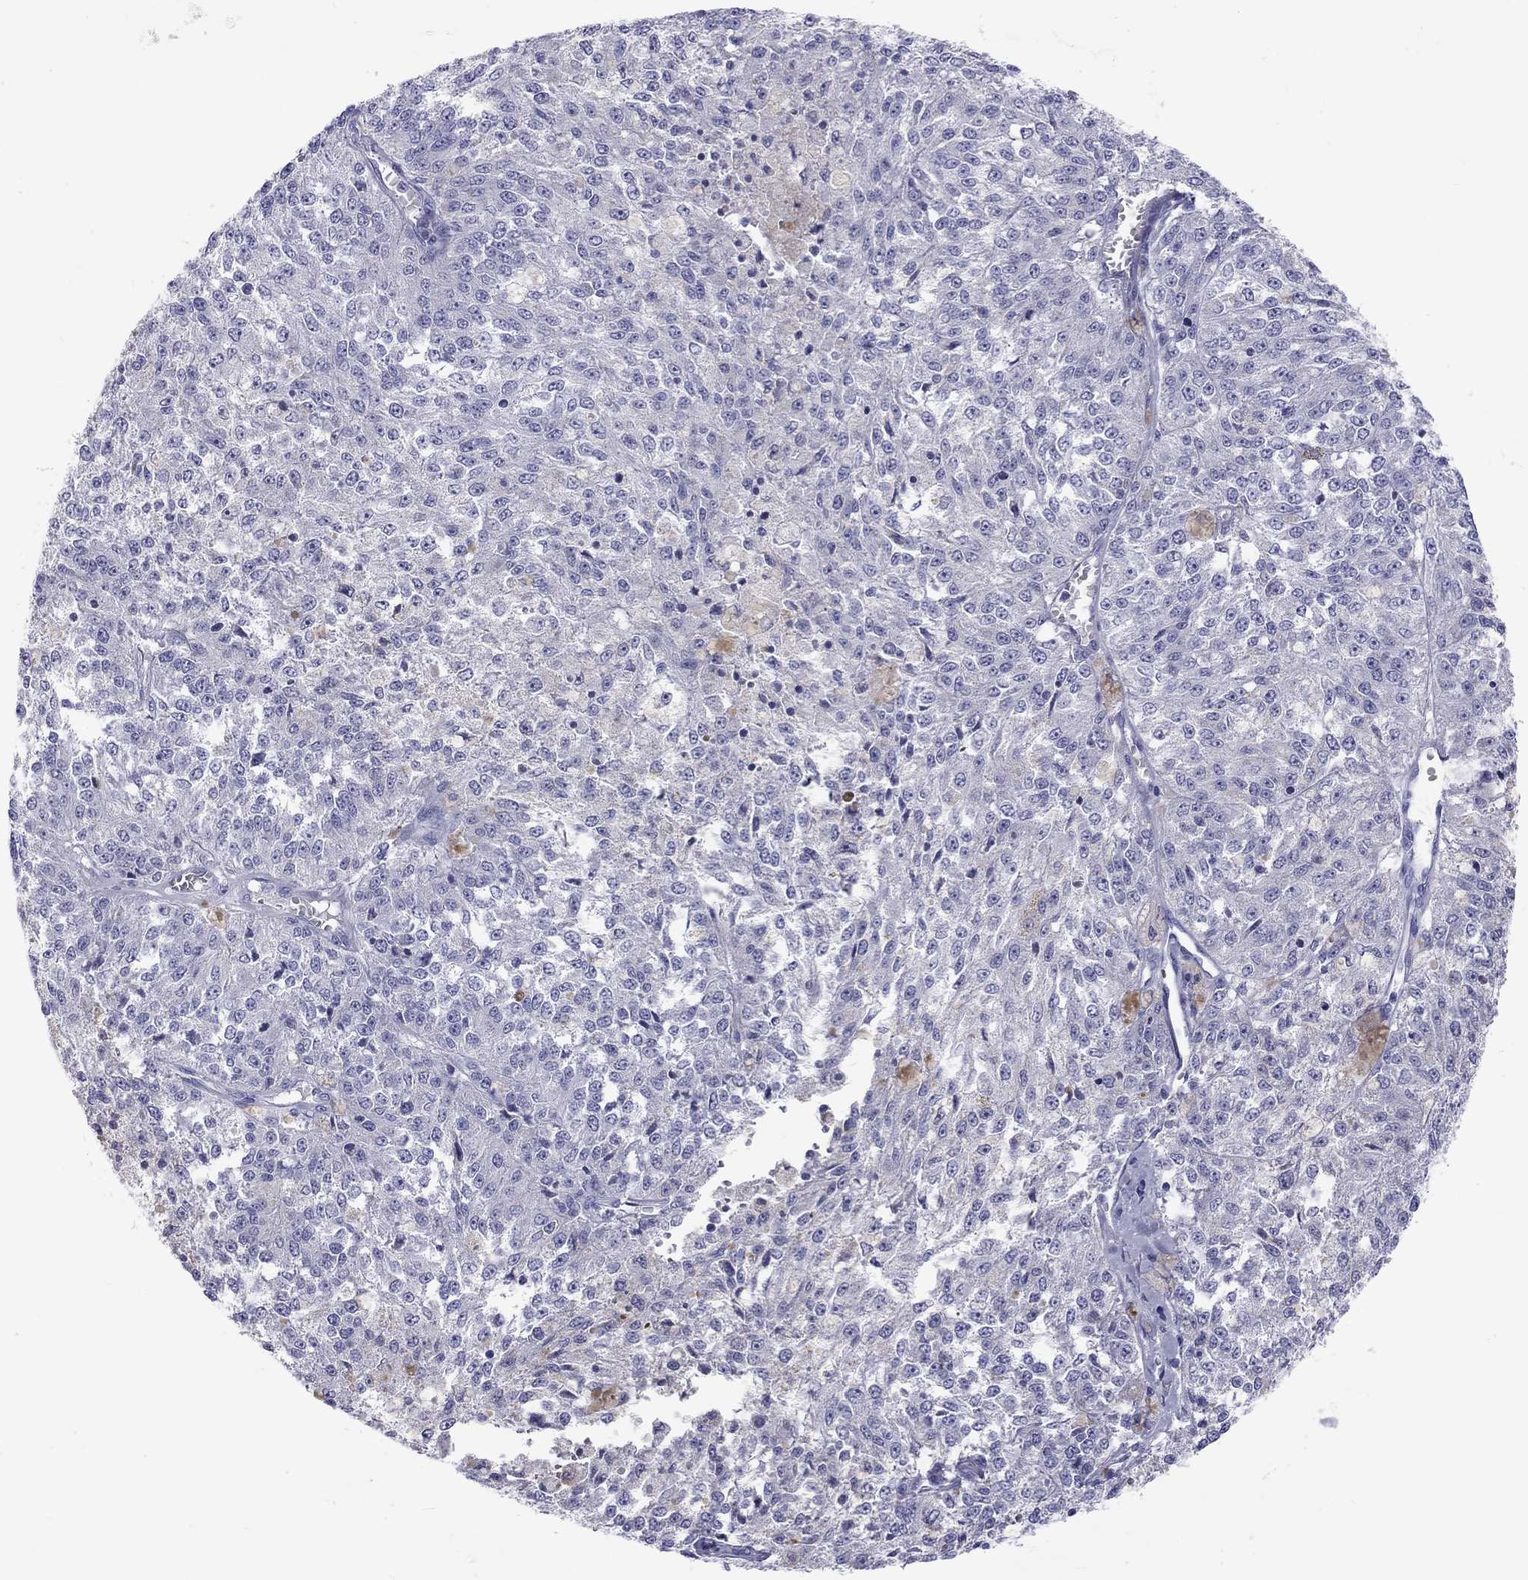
{"staining": {"intensity": "negative", "quantity": "none", "location": "none"}, "tissue": "melanoma", "cell_type": "Tumor cells", "image_type": "cancer", "snomed": [{"axis": "morphology", "description": "Malignant melanoma, Metastatic site"}, {"axis": "topography", "description": "Lymph node"}], "caption": "IHC of malignant melanoma (metastatic site) exhibits no expression in tumor cells. (DAB (3,3'-diaminobenzidine) immunohistochemistry (IHC), high magnification).", "gene": "DPY19L2", "patient": {"sex": "female", "age": 64}}